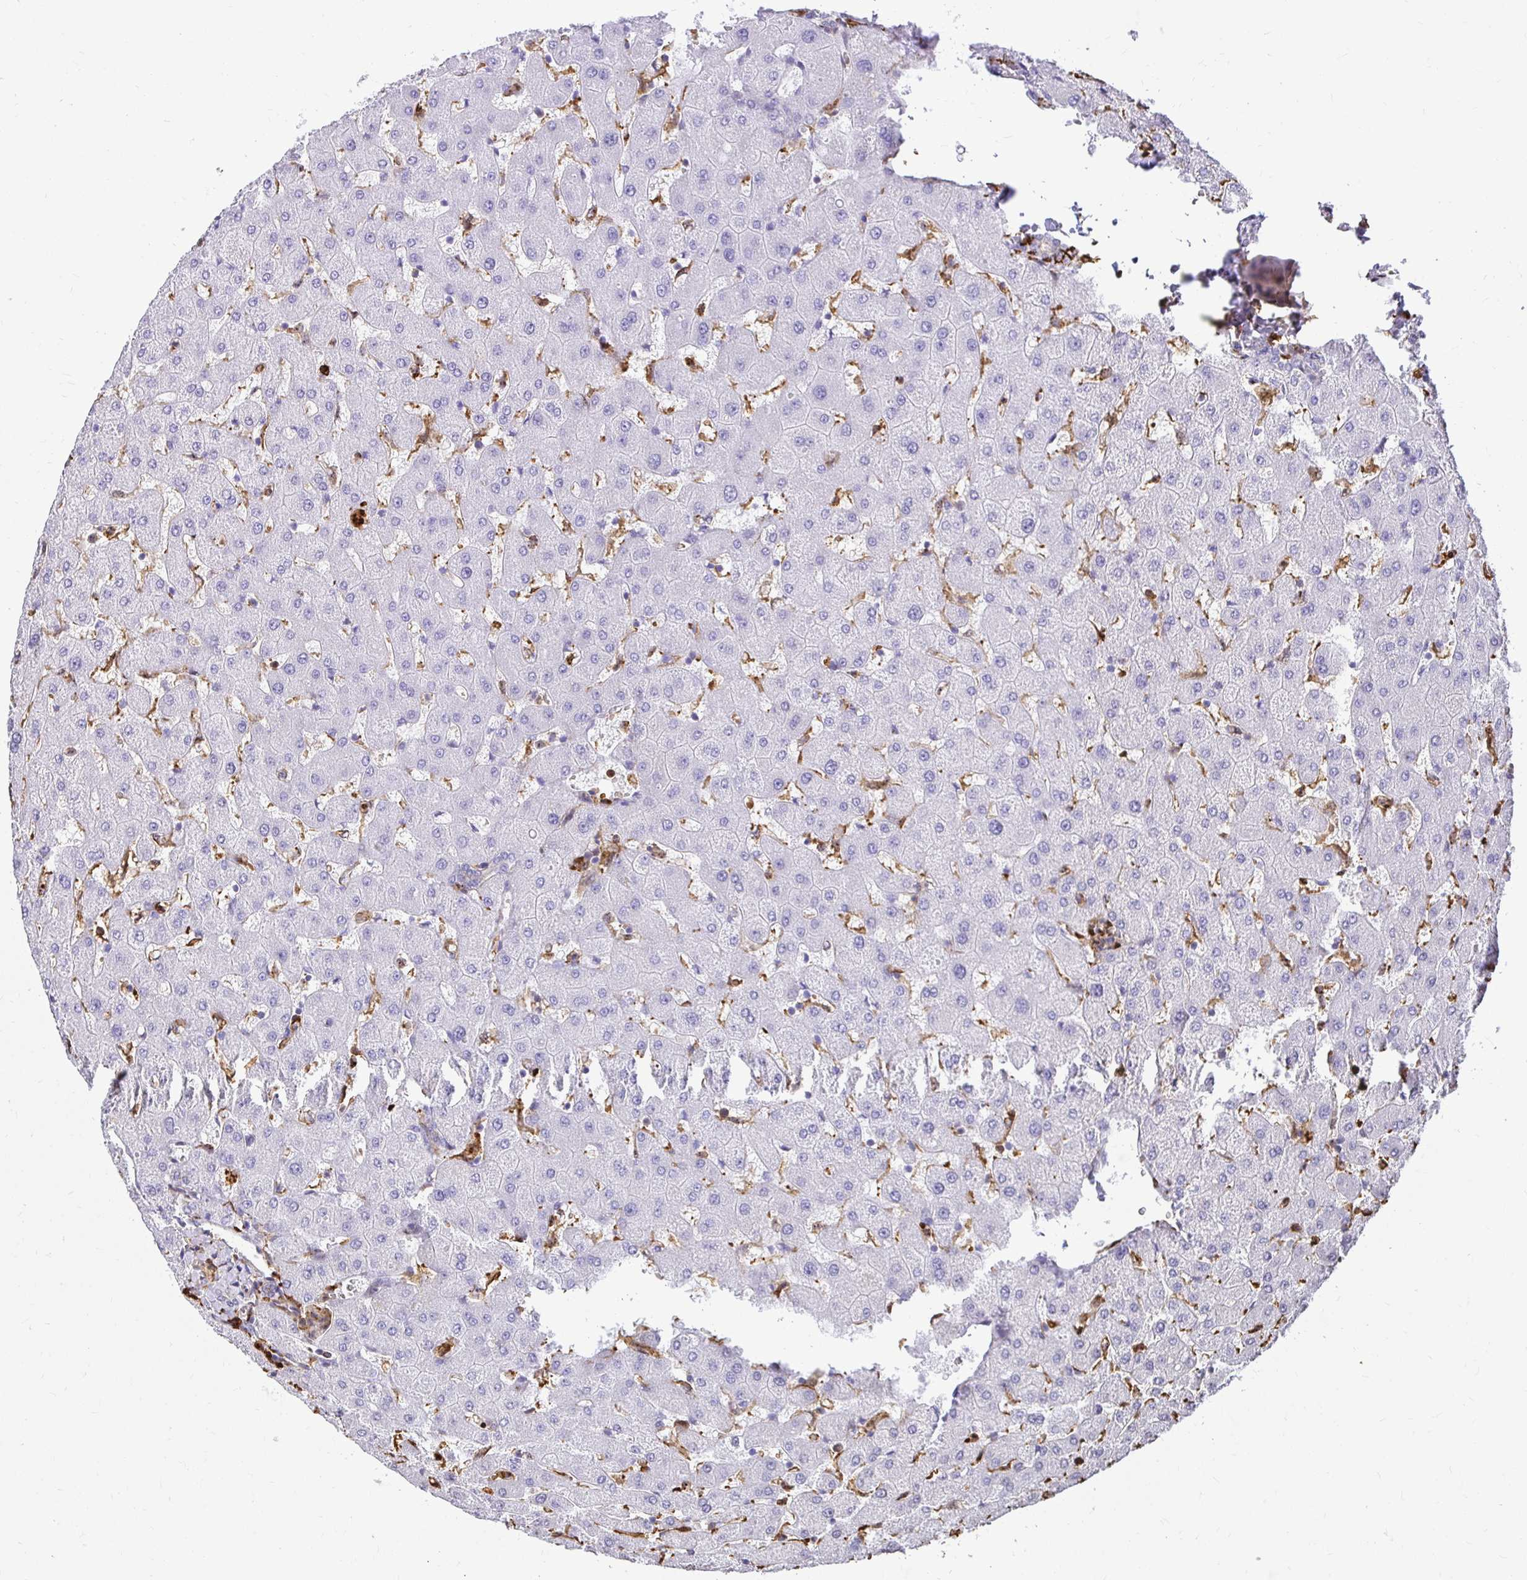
{"staining": {"intensity": "negative", "quantity": "none", "location": "none"}, "tissue": "liver", "cell_type": "Cholangiocytes", "image_type": "normal", "snomed": [{"axis": "morphology", "description": "Normal tissue, NOS"}, {"axis": "topography", "description": "Liver"}], "caption": "High power microscopy micrograph of an immunohistochemistry image of normal liver, revealing no significant expression in cholangiocytes. (Stains: DAB (3,3'-diaminobenzidine) IHC with hematoxylin counter stain, Microscopy: brightfield microscopy at high magnification).", "gene": "GSN", "patient": {"sex": "female", "age": 63}}